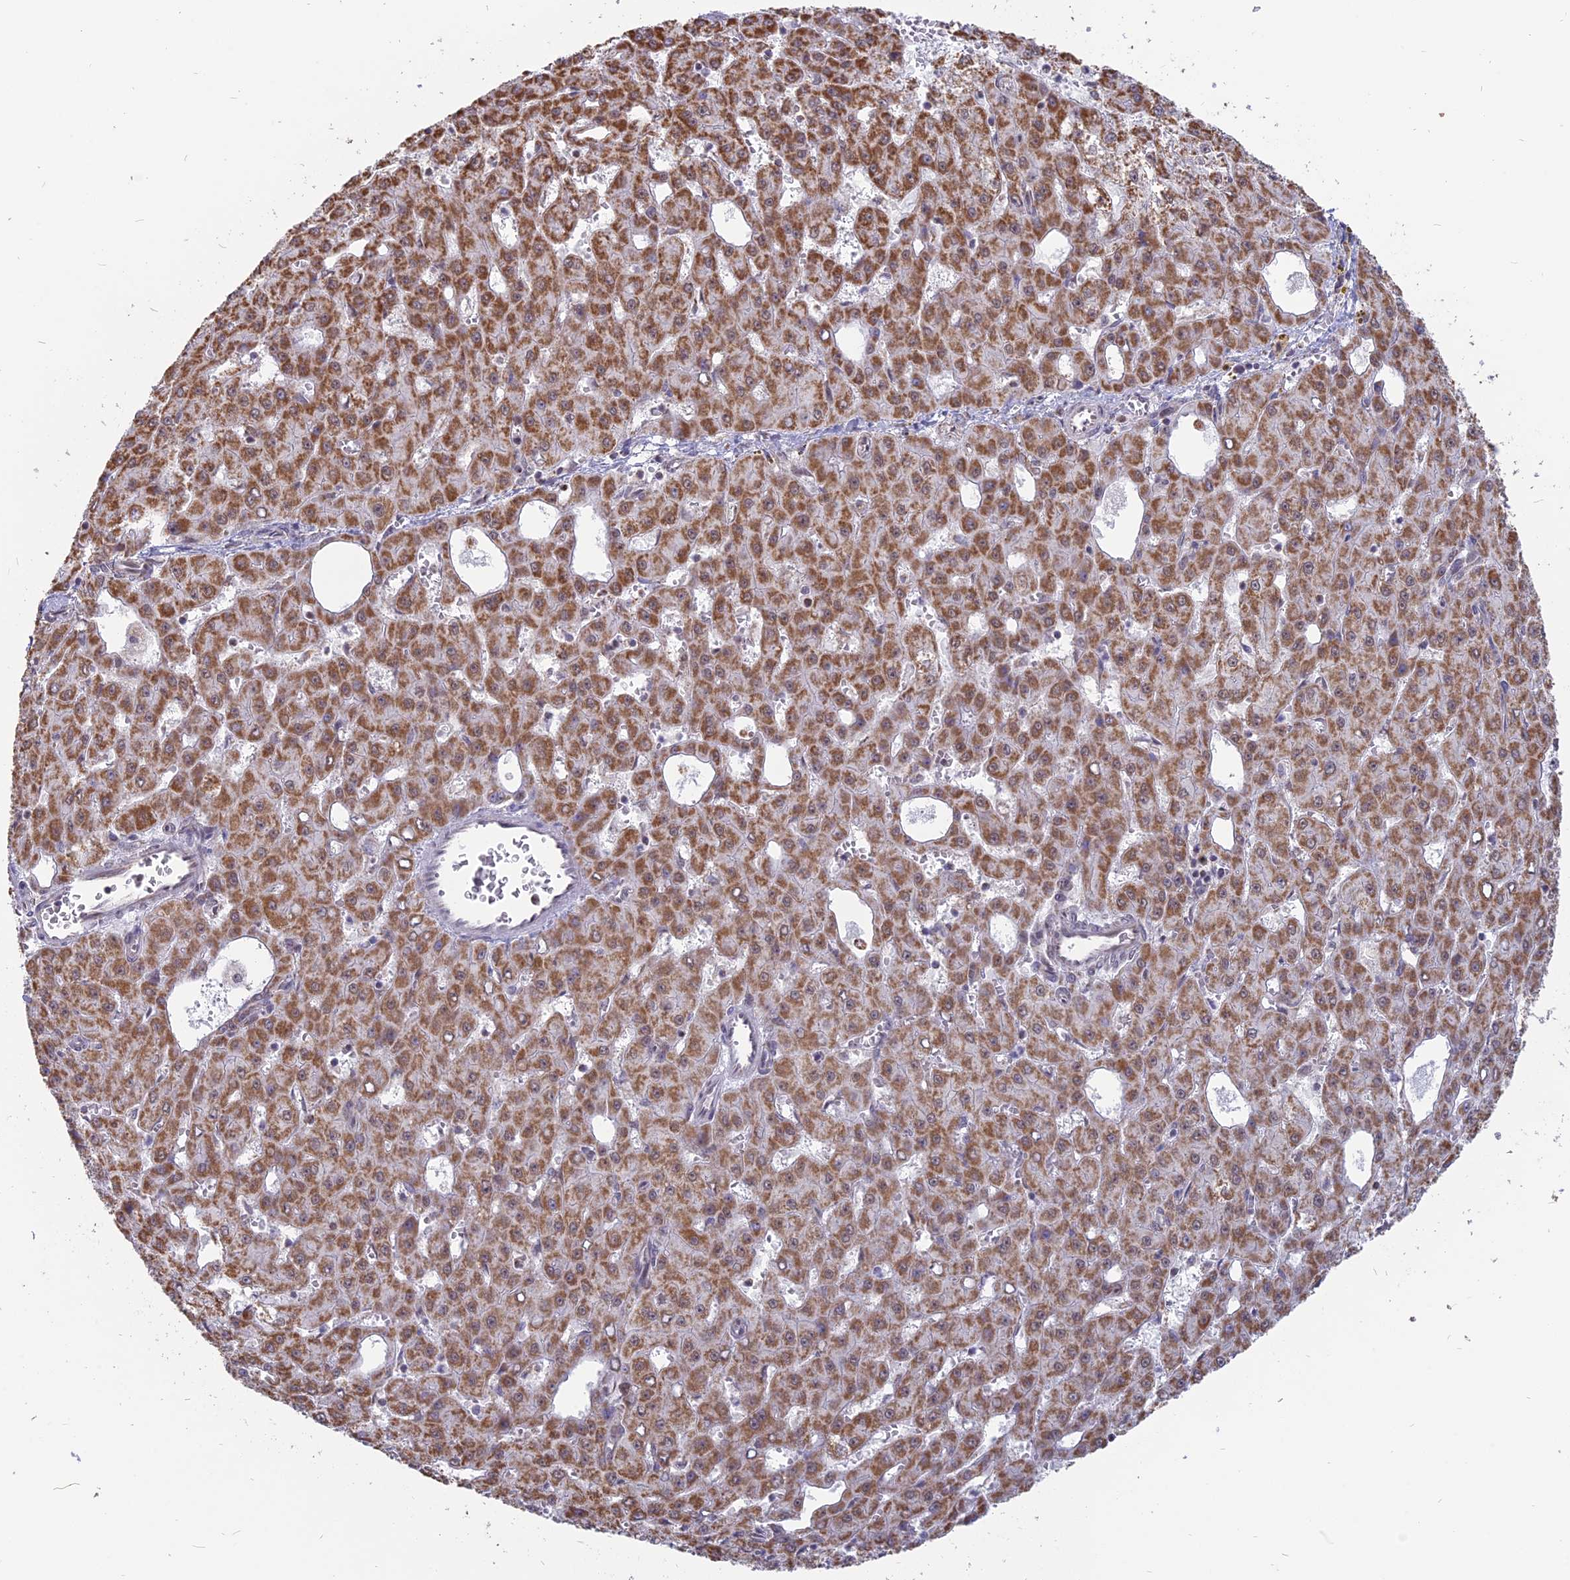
{"staining": {"intensity": "moderate", "quantity": ">75%", "location": "cytoplasmic/membranous"}, "tissue": "liver cancer", "cell_type": "Tumor cells", "image_type": "cancer", "snomed": [{"axis": "morphology", "description": "Carcinoma, Hepatocellular, NOS"}, {"axis": "topography", "description": "Liver"}], "caption": "Tumor cells show medium levels of moderate cytoplasmic/membranous positivity in approximately >75% of cells in human liver hepatocellular carcinoma.", "gene": "ARHGAP40", "patient": {"sex": "male", "age": 47}}